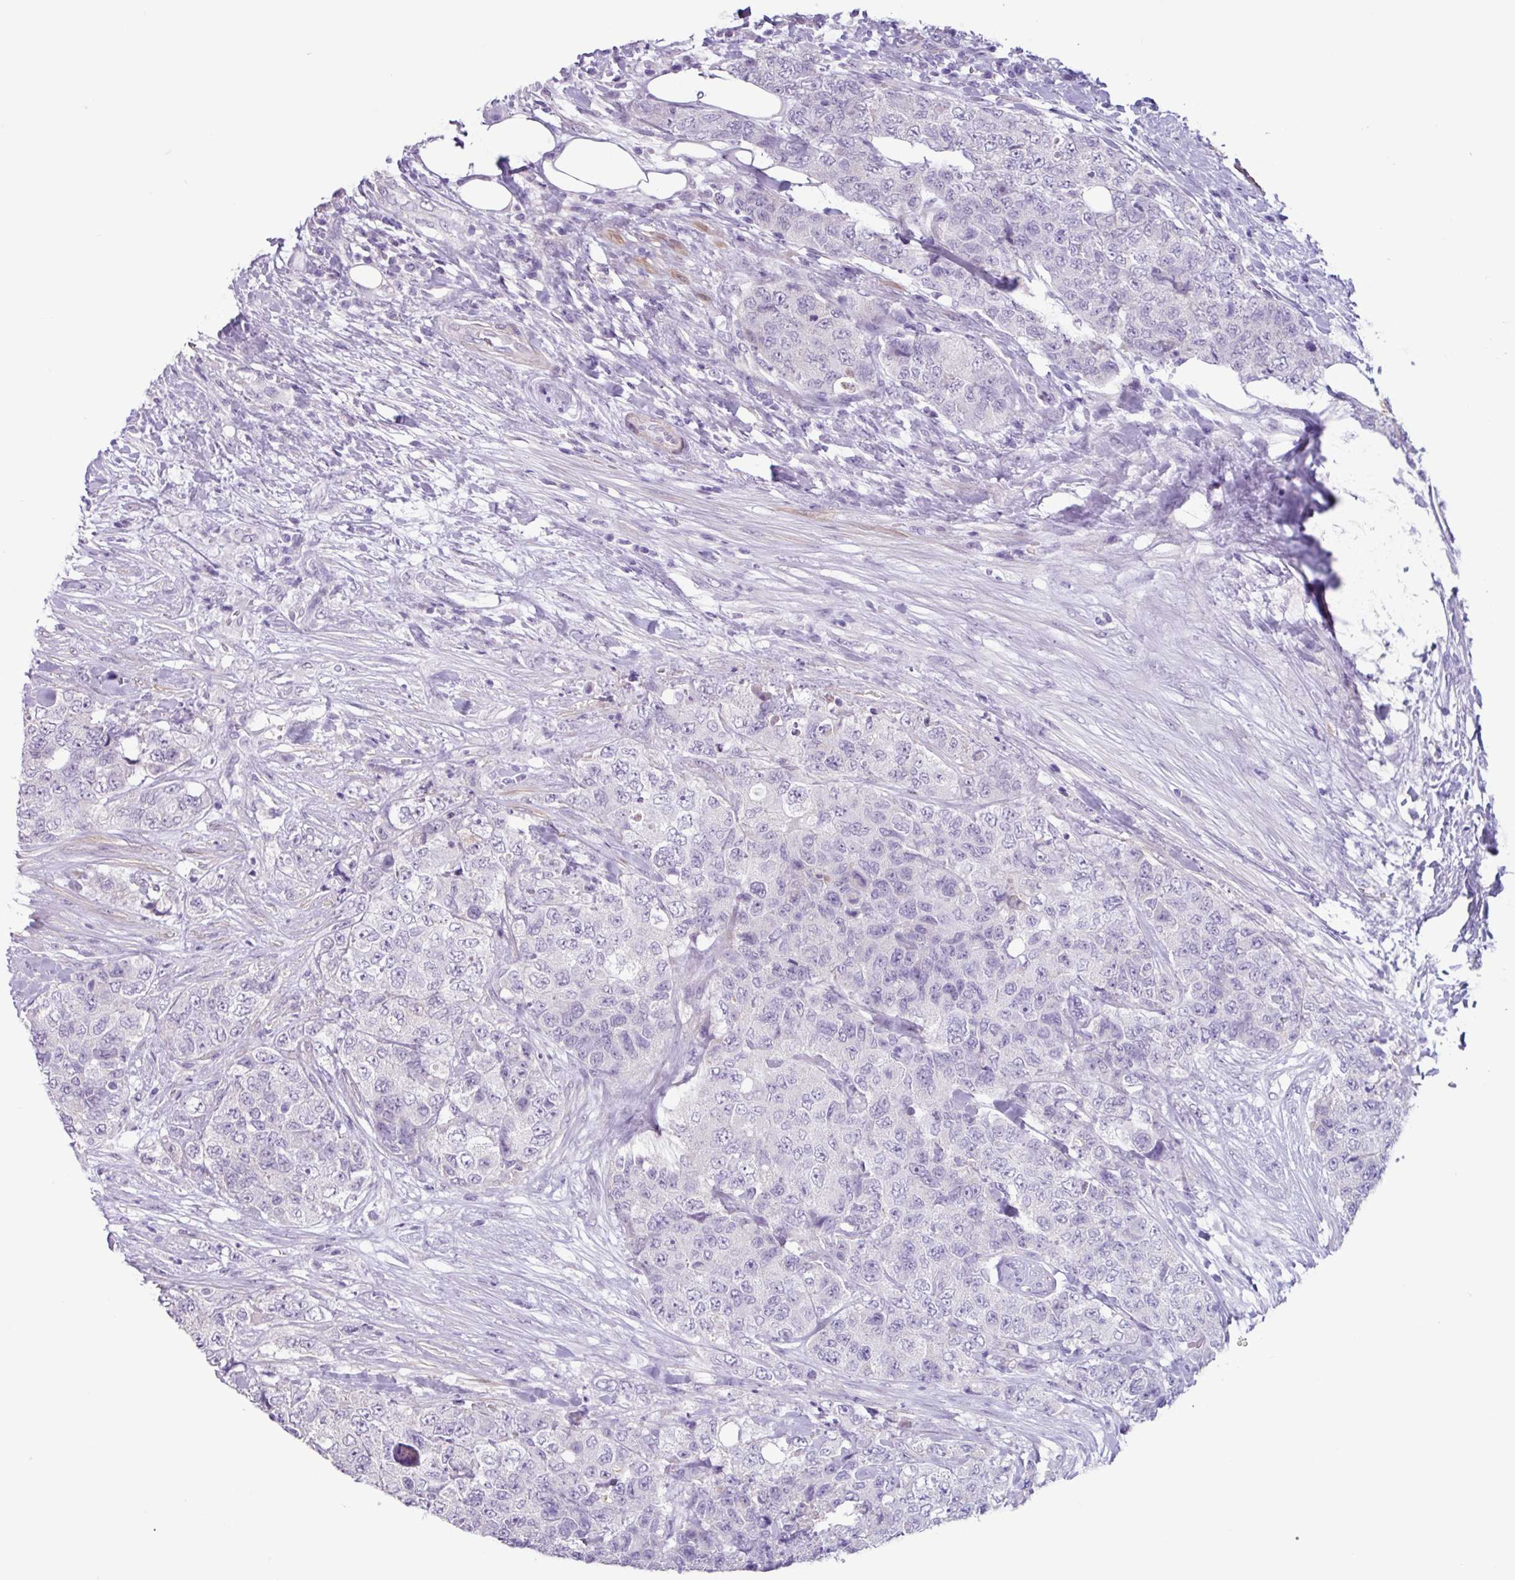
{"staining": {"intensity": "negative", "quantity": "none", "location": "none"}, "tissue": "urothelial cancer", "cell_type": "Tumor cells", "image_type": "cancer", "snomed": [{"axis": "morphology", "description": "Urothelial carcinoma, High grade"}, {"axis": "topography", "description": "Urinary bladder"}], "caption": "Urothelial cancer stained for a protein using immunohistochemistry (IHC) shows no positivity tumor cells.", "gene": "OTX1", "patient": {"sex": "female", "age": 78}}